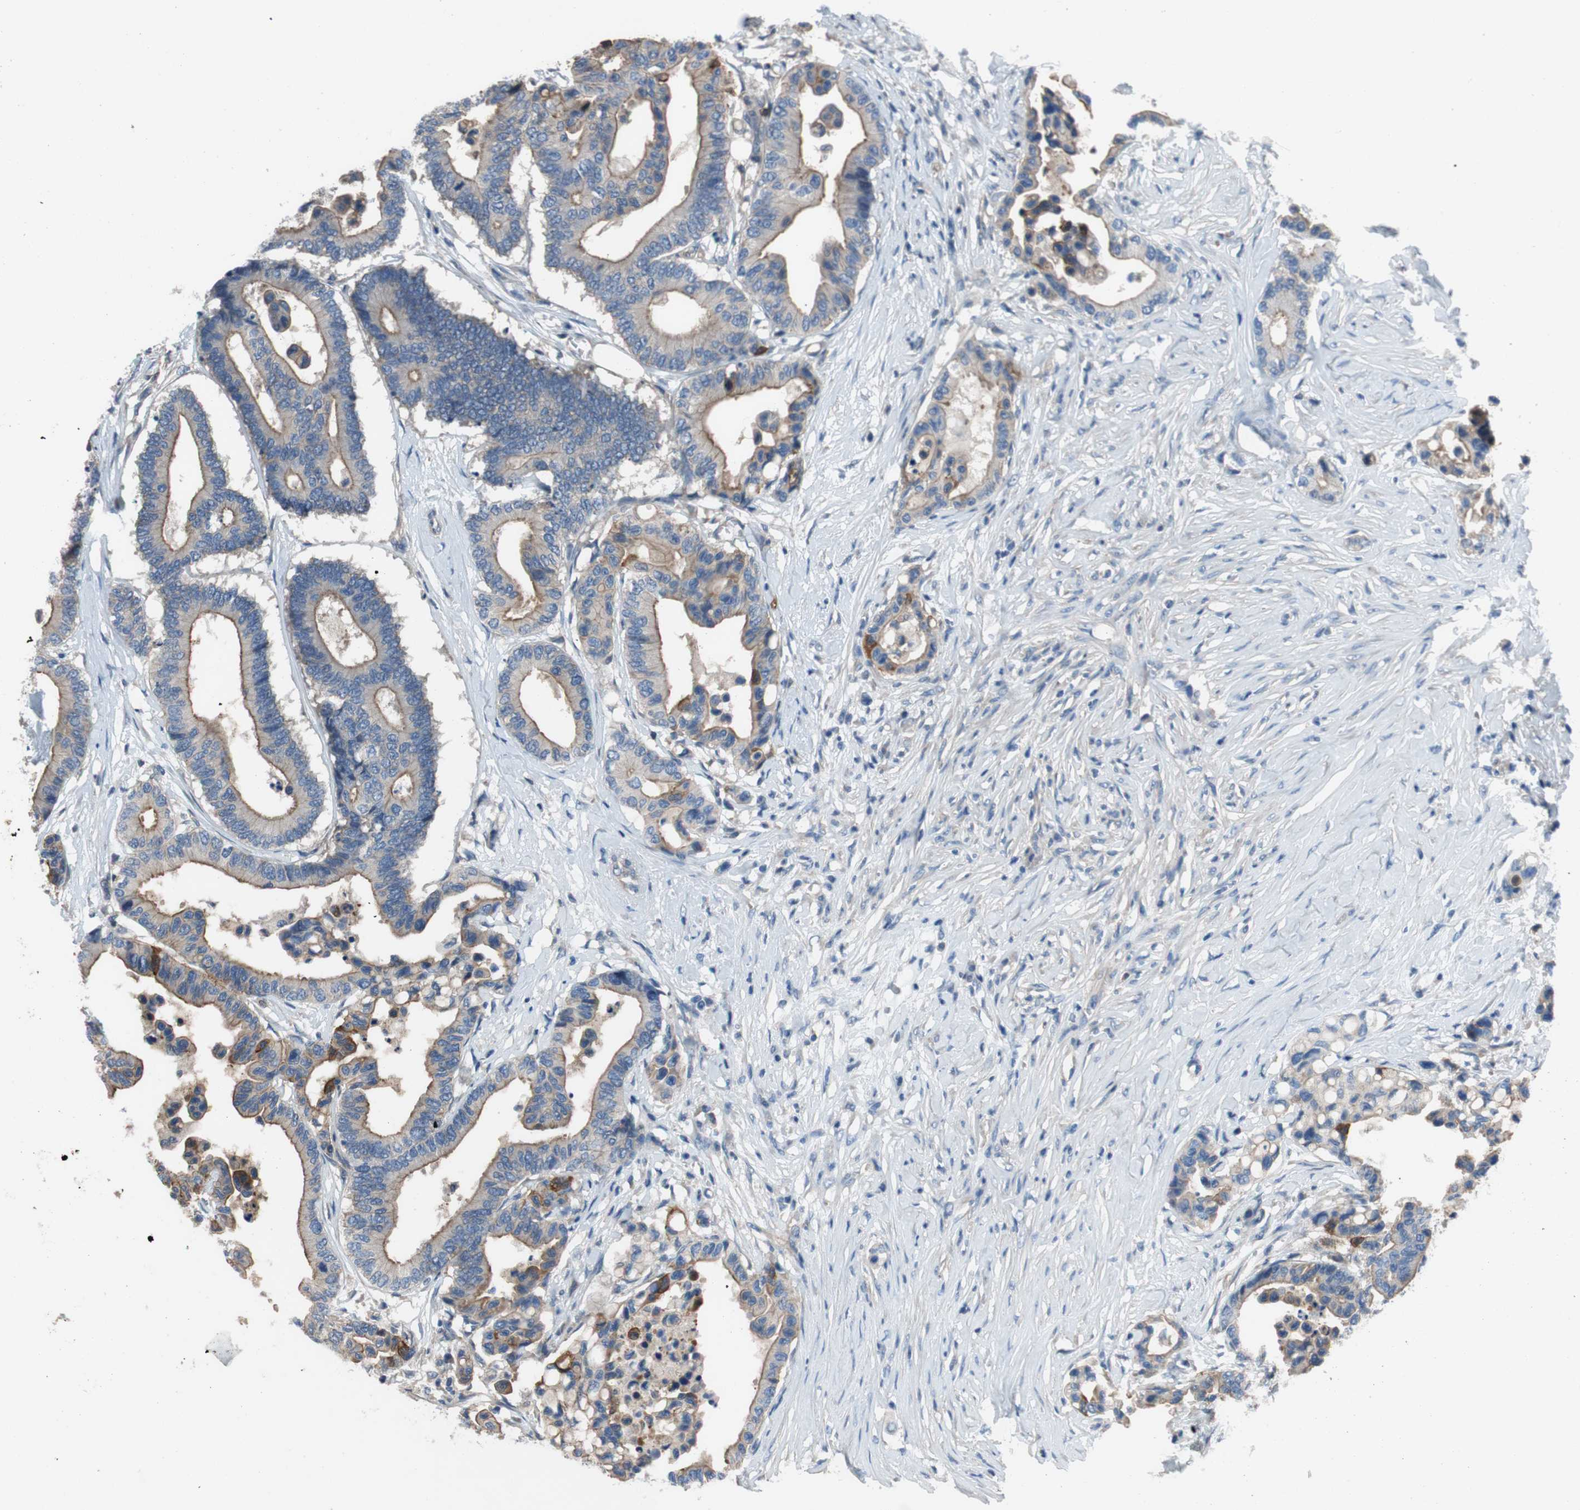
{"staining": {"intensity": "moderate", "quantity": ">75%", "location": "cytoplasmic/membranous"}, "tissue": "colorectal cancer", "cell_type": "Tumor cells", "image_type": "cancer", "snomed": [{"axis": "morphology", "description": "Normal tissue, NOS"}, {"axis": "morphology", "description": "Adenocarcinoma, NOS"}, {"axis": "topography", "description": "Colon"}], "caption": "Immunohistochemical staining of human colorectal cancer (adenocarcinoma) shows medium levels of moderate cytoplasmic/membranous expression in approximately >75% of tumor cells. Ihc stains the protein of interest in brown and the nuclei are stained blue.", "gene": "CALML3", "patient": {"sex": "male", "age": 82}}